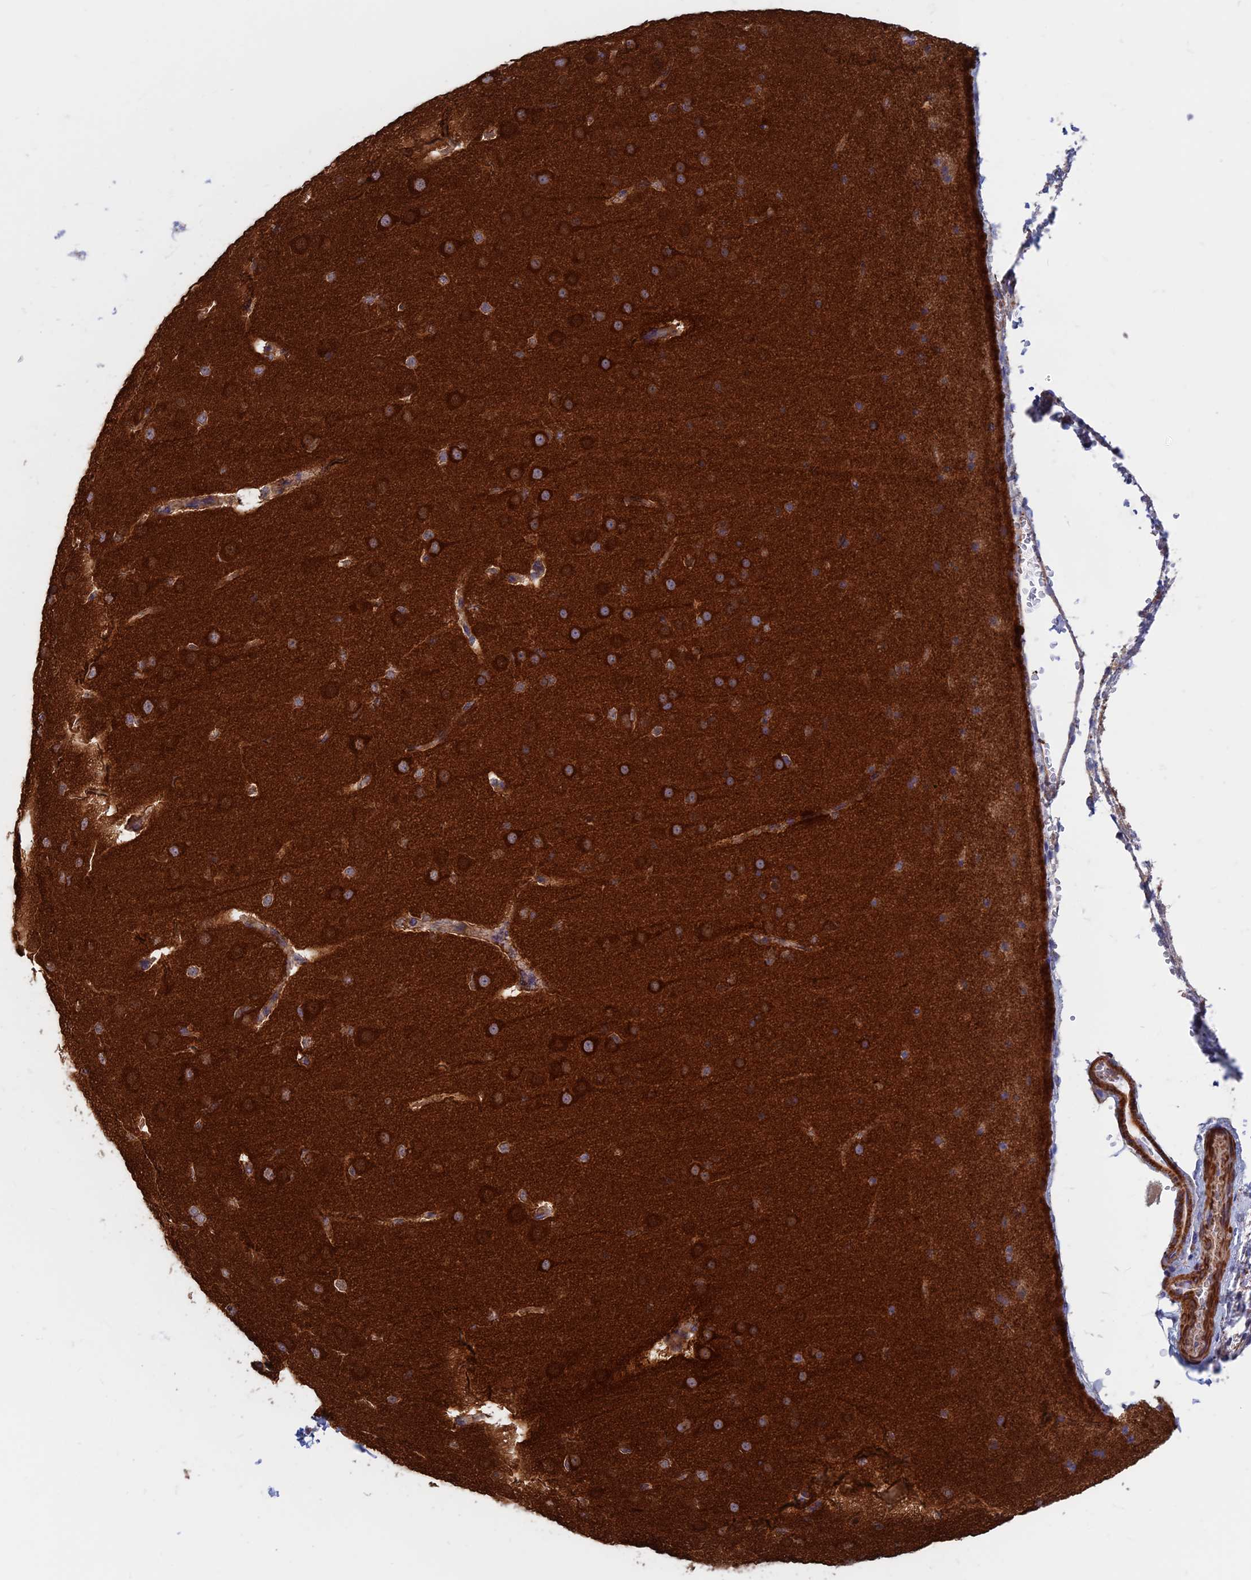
{"staining": {"intensity": "moderate", "quantity": ">75%", "location": "cytoplasmic/membranous"}, "tissue": "cerebral cortex", "cell_type": "Endothelial cells", "image_type": "normal", "snomed": [{"axis": "morphology", "description": "Normal tissue, NOS"}, {"axis": "morphology", "description": "Developmental malformation"}, {"axis": "topography", "description": "Cerebral cortex"}], "caption": "Cerebral cortex stained for a protein (brown) exhibits moderate cytoplasmic/membranous positive positivity in approximately >75% of endothelial cells.", "gene": "DNM1L", "patient": {"sex": "female", "age": 30}}